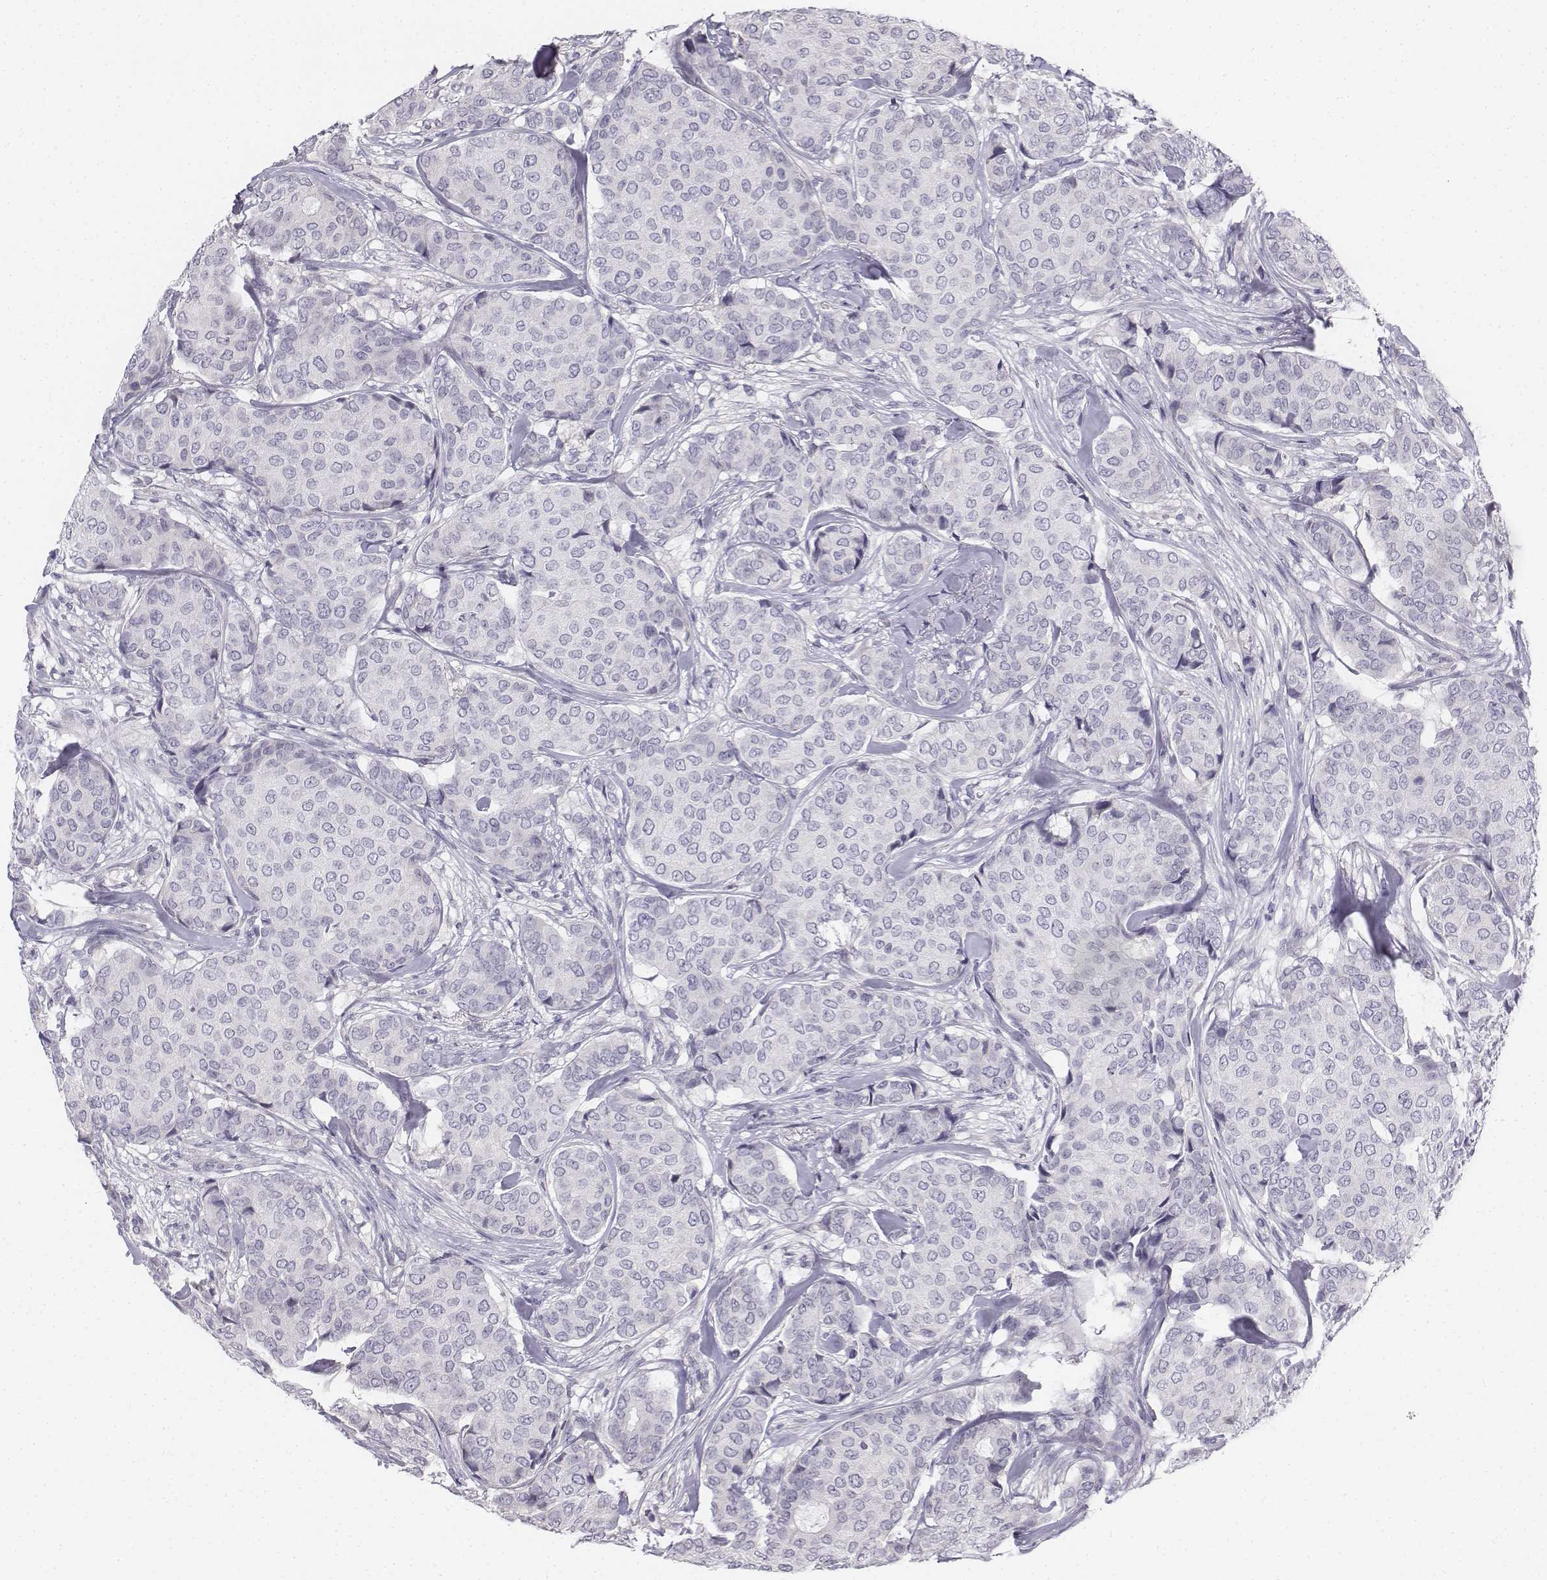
{"staining": {"intensity": "negative", "quantity": "none", "location": "none"}, "tissue": "breast cancer", "cell_type": "Tumor cells", "image_type": "cancer", "snomed": [{"axis": "morphology", "description": "Duct carcinoma"}, {"axis": "topography", "description": "Breast"}], "caption": "The histopathology image displays no staining of tumor cells in breast cancer.", "gene": "PENK", "patient": {"sex": "female", "age": 75}}